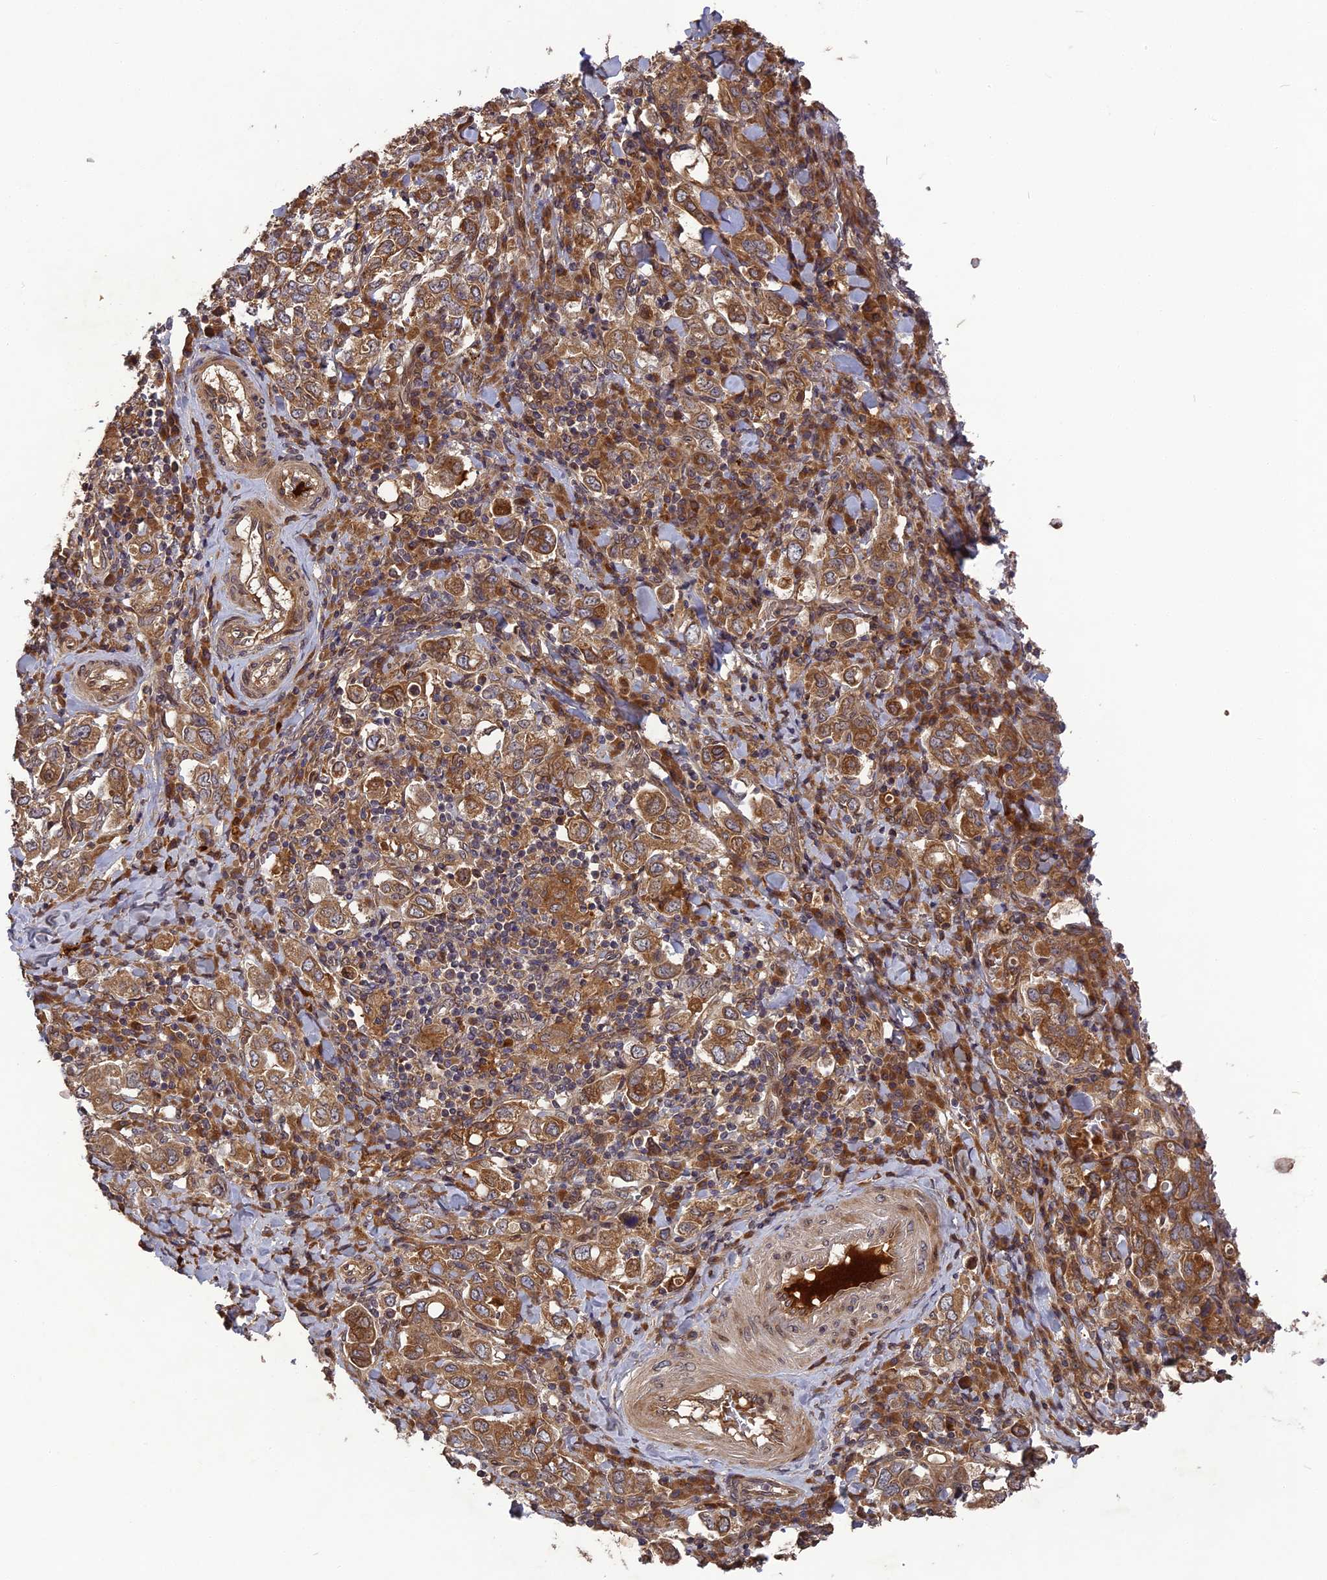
{"staining": {"intensity": "moderate", "quantity": ">75%", "location": "cytoplasmic/membranous"}, "tissue": "stomach cancer", "cell_type": "Tumor cells", "image_type": "cancer", "snomed": [{"axis": "morphology", "description": "Adenocarcinoma, NOS"}, {"axis": "topography", "description": "Stomach, upper"}], "caption": "Brown immunohistochemical staining in human stomach adenocarcinoma demonstrates moderate cytoplasmic/membranous staining in about >75% of tumor cells. (IHC, brightfield microscopy, high magnification).", "gene": "TMUB2", "patient": {"sex": "male", "age": 62}}